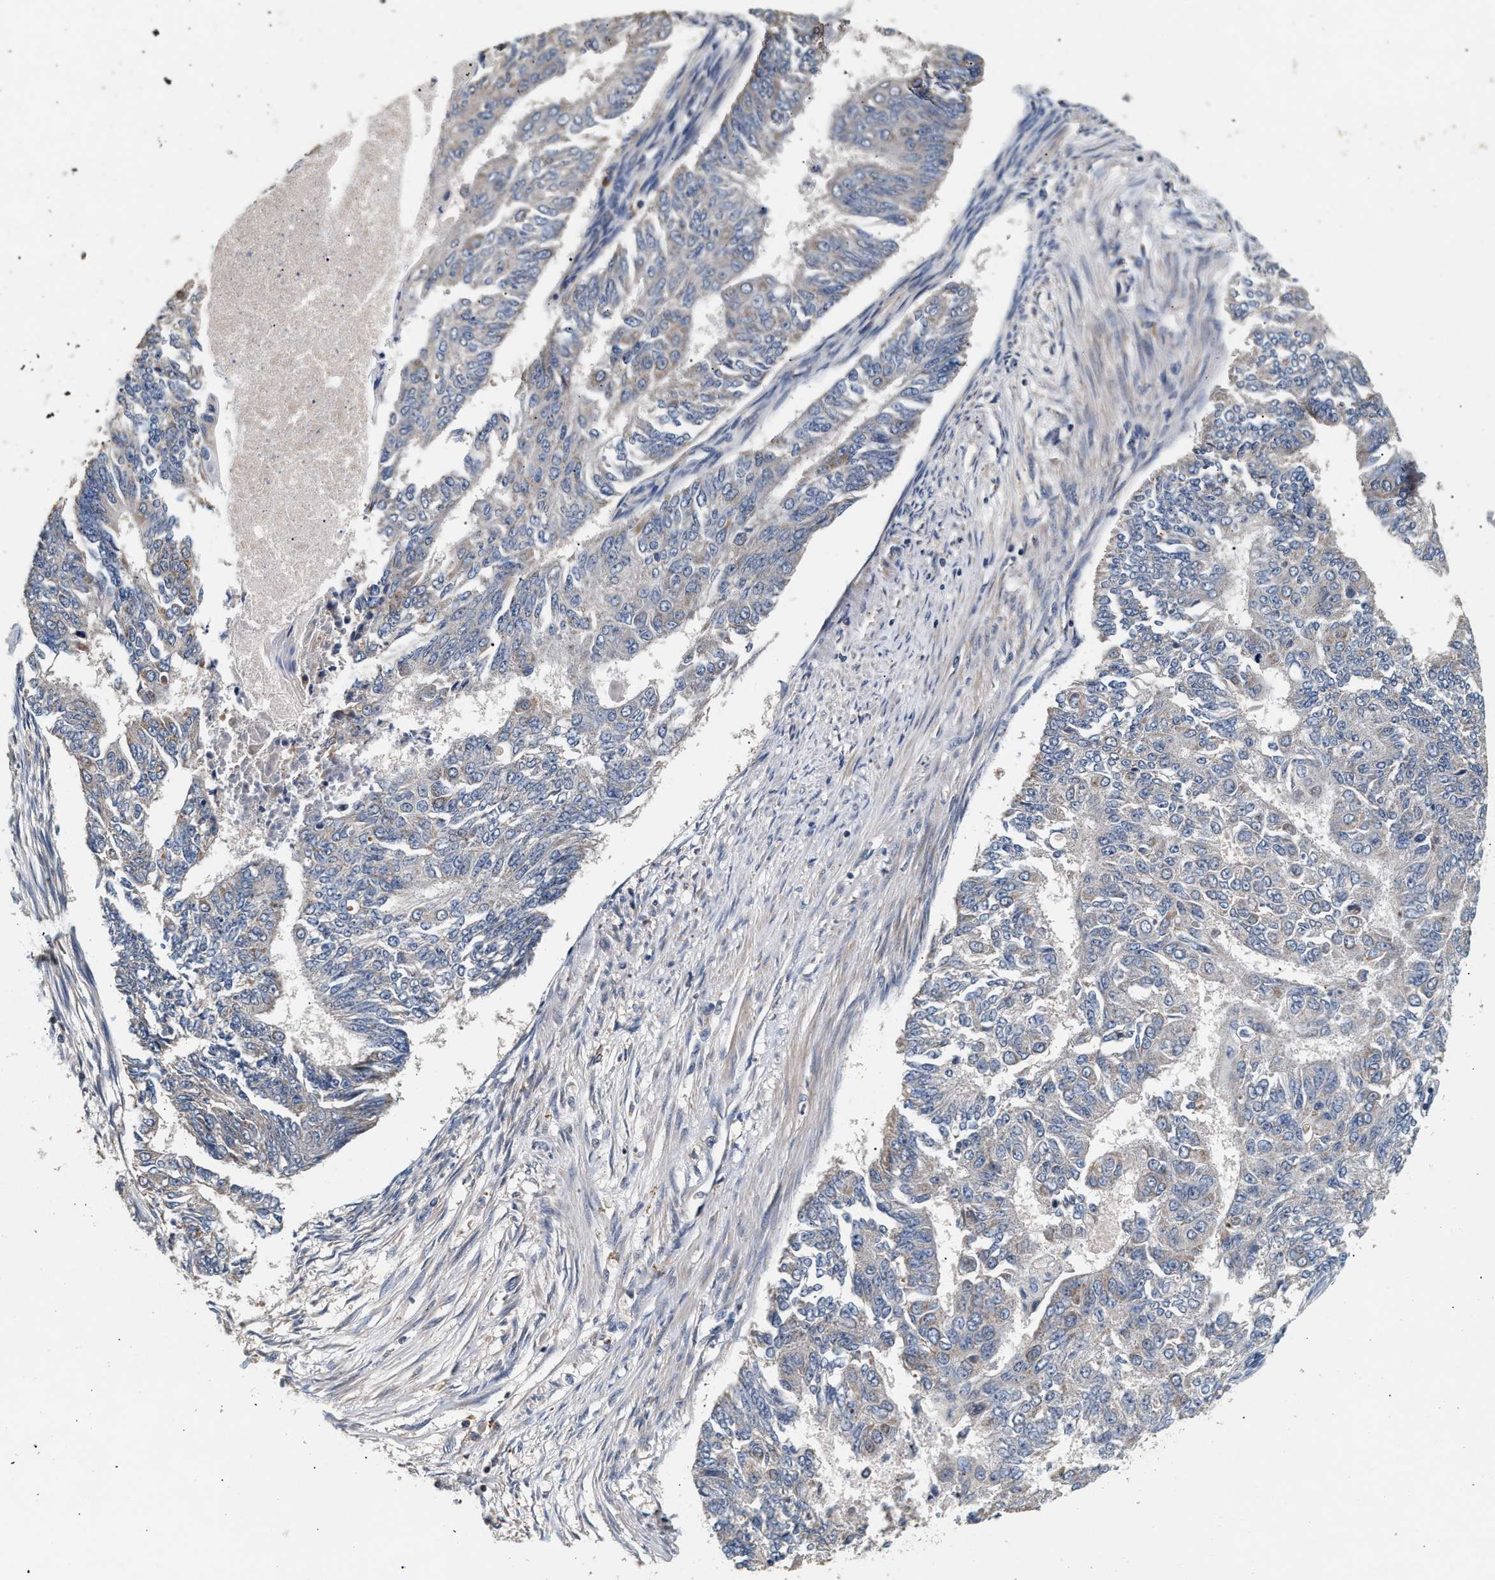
{"staining": {"intensity": "negative", "quantity": "none", "location": "none"}, "tissue": "endometrial cancer", "cell_type": "Tumor cells", "image_type": "cancer", "snomed": [{"axis": "morphology", "description": "Adenocarcinoma, NOS"}, {"axis": "topography", "description": "Endometrium"}], "caption": "Protein analysis of endometrial cancer (adenocarcinoma) reveals no significant staining in tumor cells.", "gene": "PTGR3", "patient": {"sex": "female", "age": 32}}